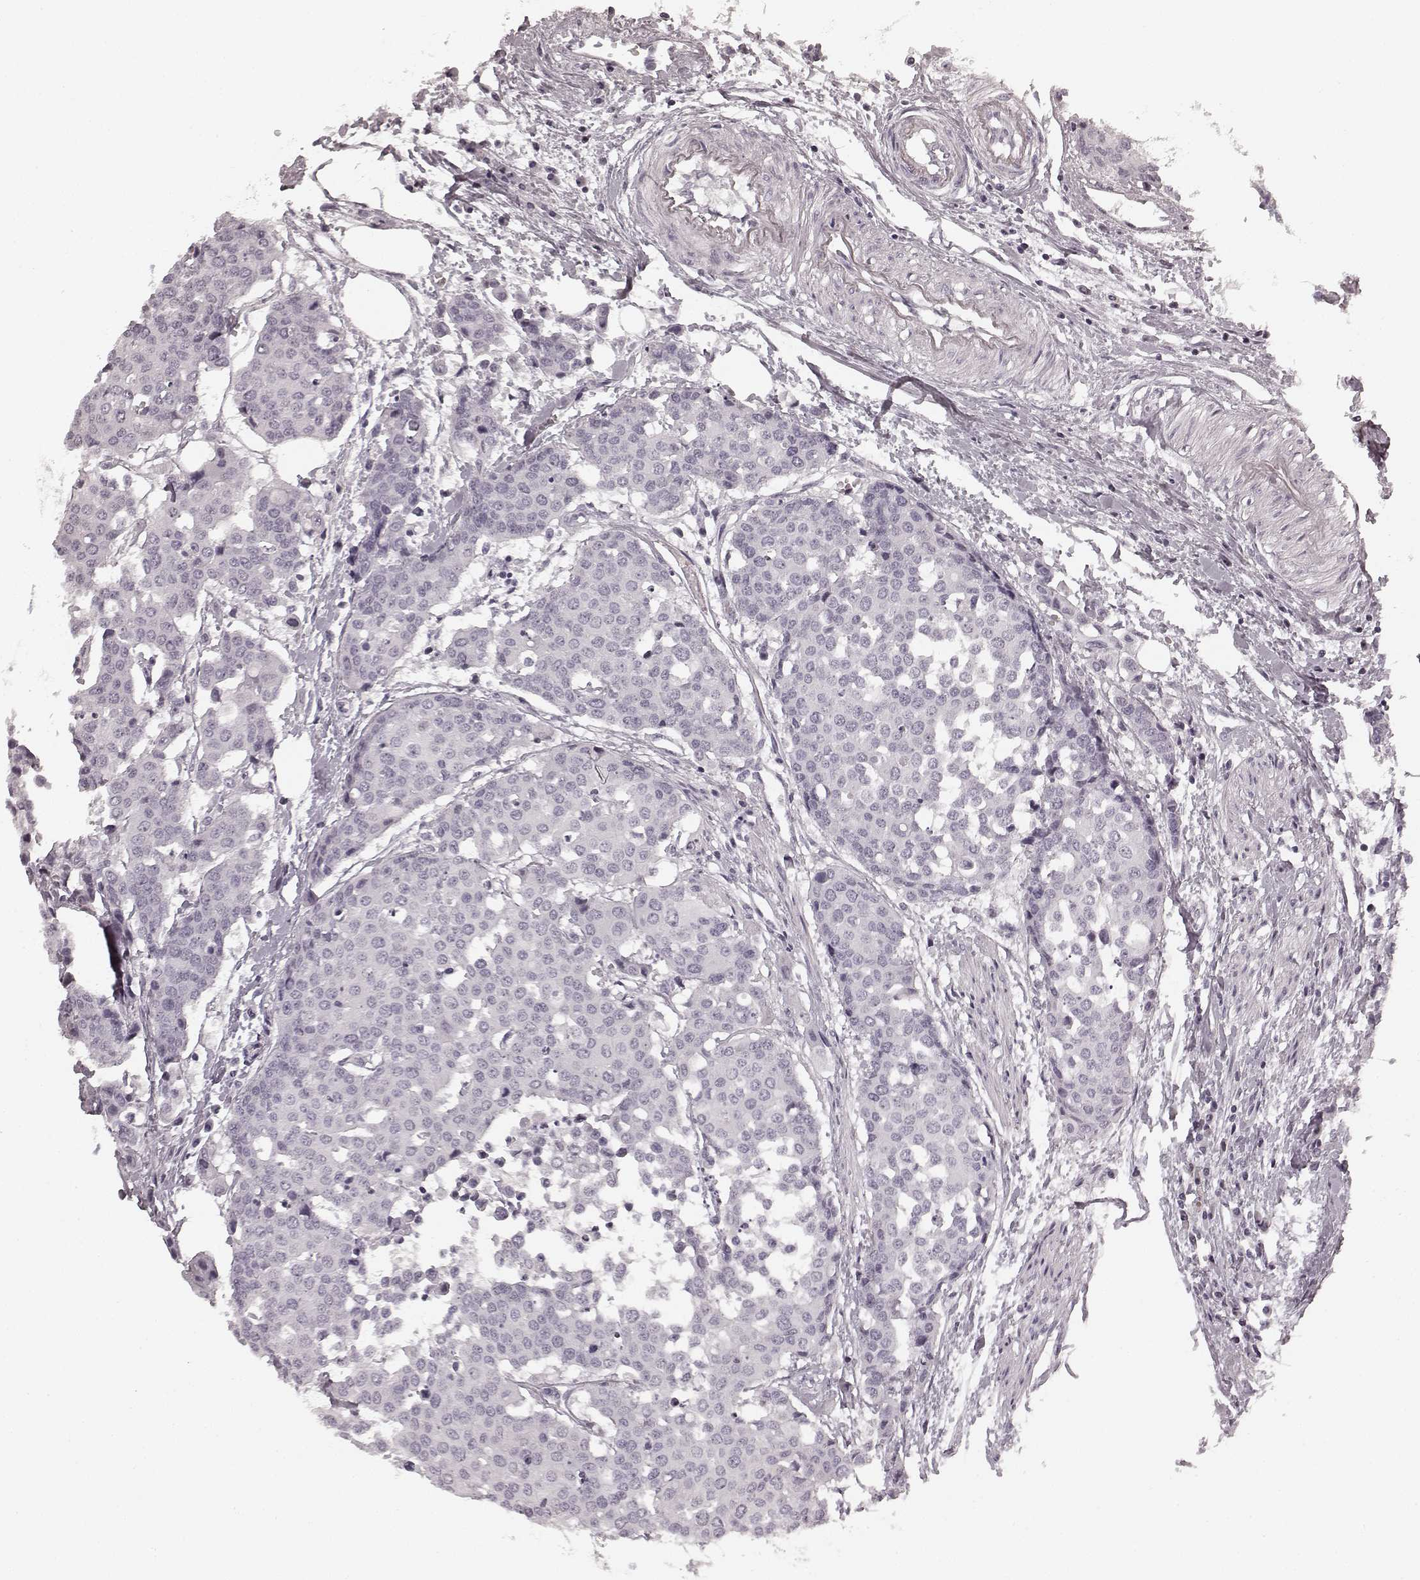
{"staining": {"intensity": "negative", "quantity": "none", "location": "none"}, "tissue": "carcinoid", "cell_type": "Tumor cells", "image_type": "cancer", "snomed": [{"axis": "morphology", "description": "Carcinoid, malignant, NOS"}, {"axis": "topography", "description": "Colon"}], "caption": "Protein analysis of carcinoid exhibits no significant staining in tumor cells.", "gene": "TMPRSS15", "patient": {"sex": "male", "age": 81}}